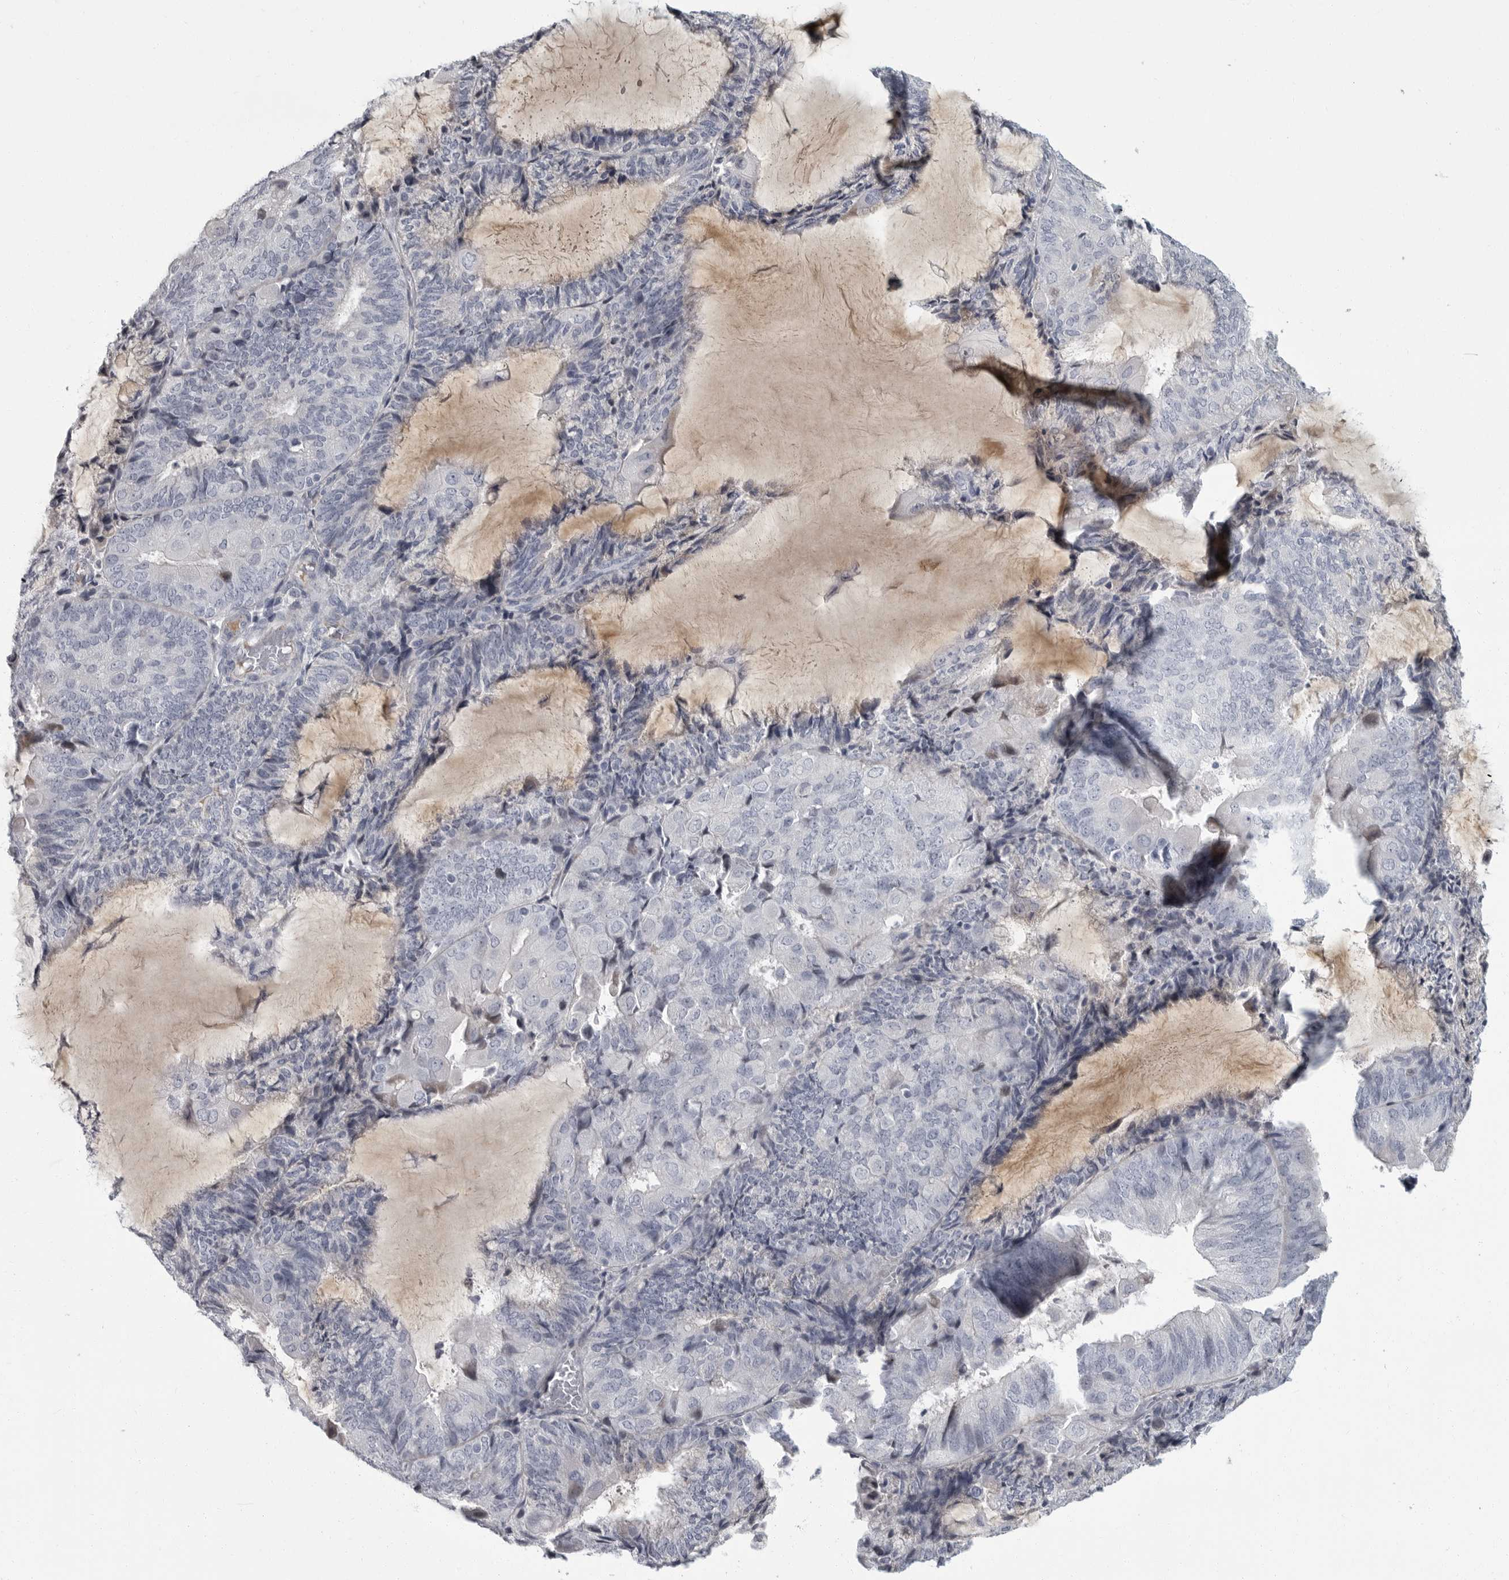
{"staining": {"intensity": "negative", "quantity": "none", "location": "none"}, "tissue": "endometrial cancer", "cell_type": "Tumor cells", "image_type": "cancer", "snomed": [{"axis": "morphology", "description": "Adenocarcinoma, NOS"}, {"axis": "topography", "description": "Endometrium"}], "caption": "Immunohistochemistry micrograph of endometrial adenocarcinoma stained for a protein (brown), which shows no staining in tumor cells.", "gene": "SLC25A39", "patient": {"sex": "female", "age": 81}}